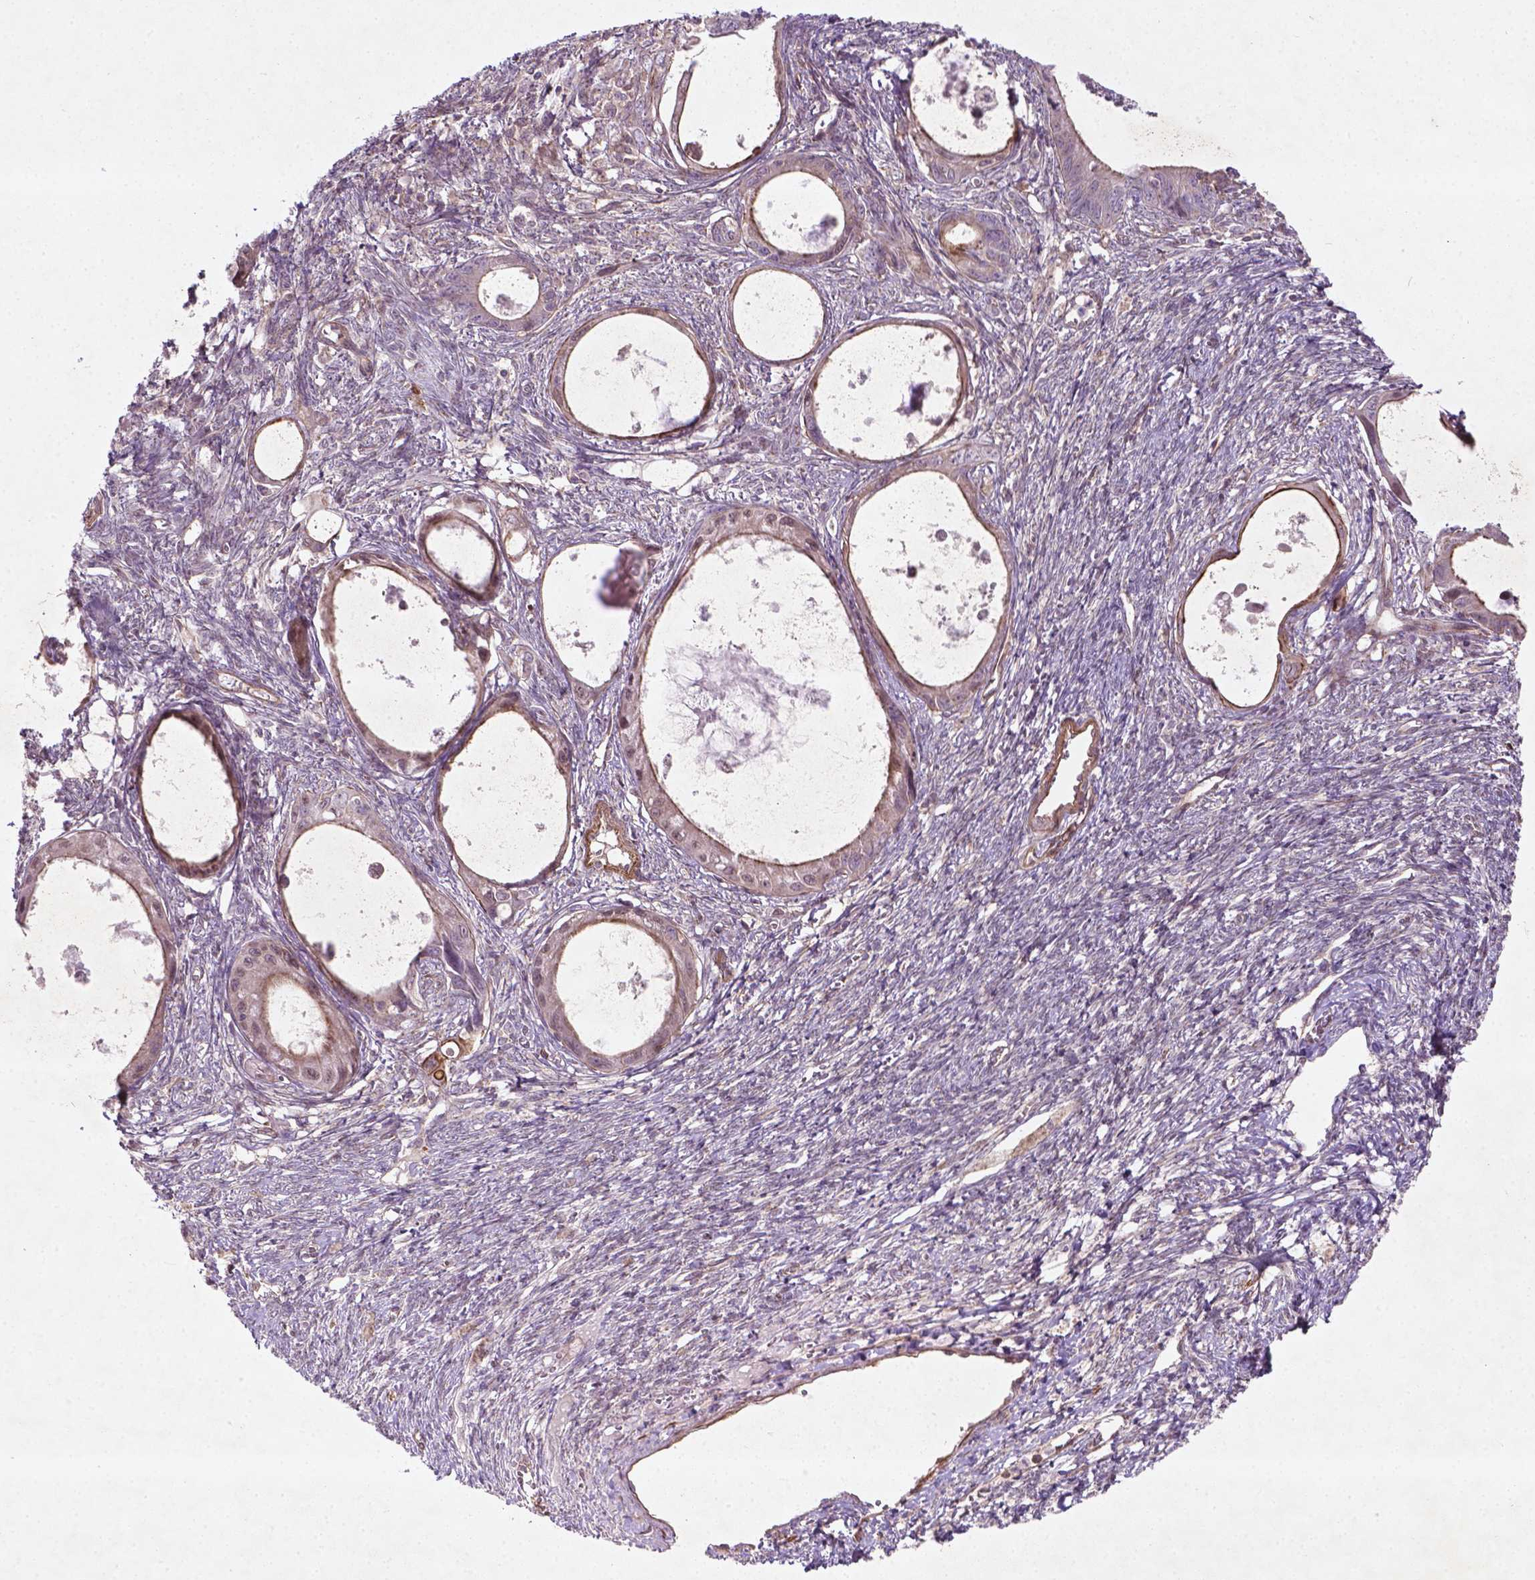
{"staining": {"intensity": "moderate", "quantity": "25%-75%", "location": "cytoplasmic/membranous"}, "tissue": "ovarian cancer", "cell_type": "Tumor cells", "image_type": "cancer", "snomed": [{"axis": "morphology", "description": "Cystadenocarcinoma, mucinous, NOS"}, {"axis": "topography", "description": "Ovary"}], "caption": "Tumor cells reveal moderate cytoplasmic/membranous positivity in about 25%-75% of cells in mucinous cystadenocarcinoma (ovarian).", "gene": "TCHP", "patient": {"sex": "female", "age": 64}}